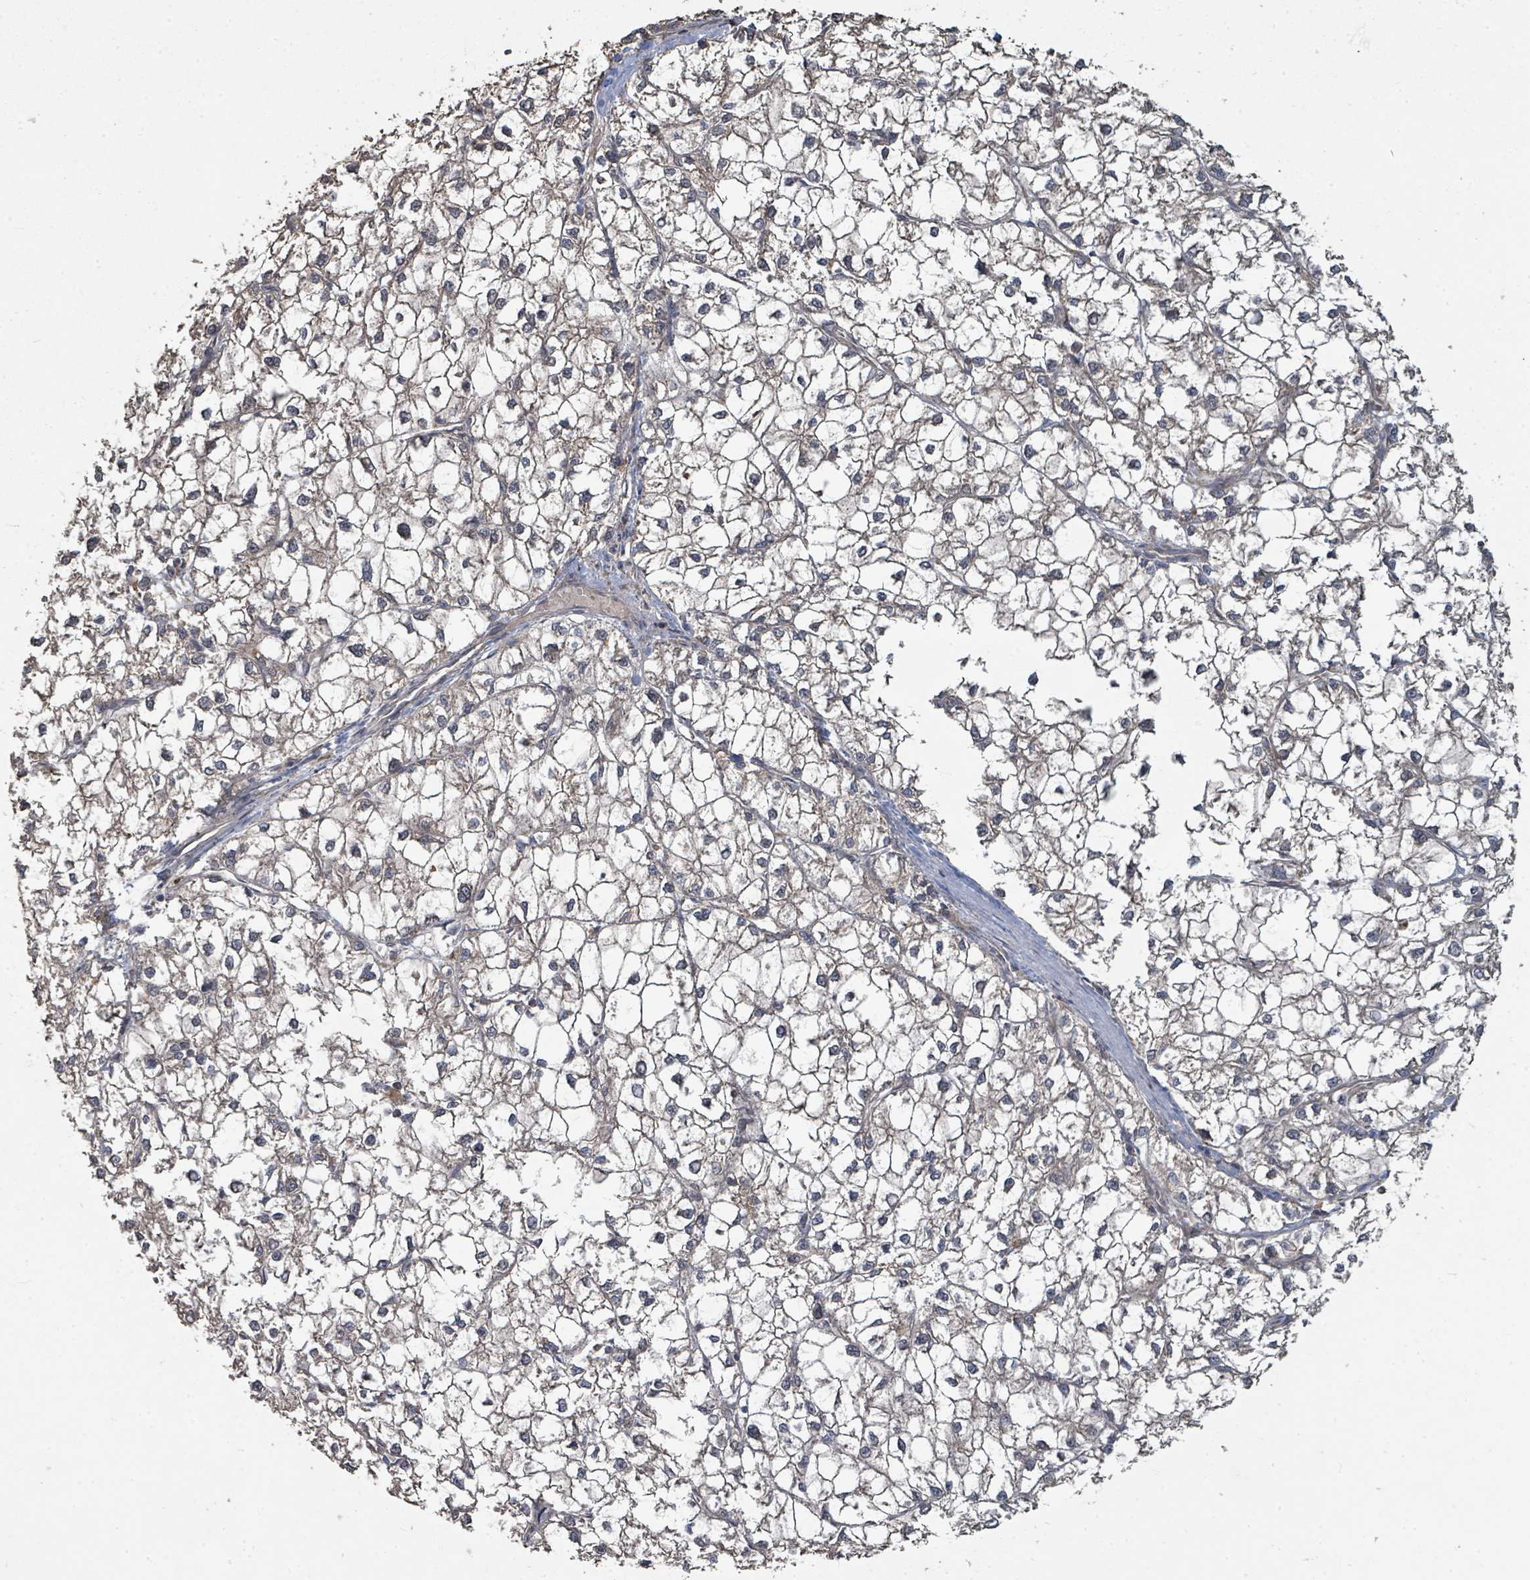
{"staining": {"intensity": "negative", "quantity": "none", "location": "none"}, "tissue": "liver cancer", "cell_type": "Tumor cells", "image_type": "cancer", "snomed": [{"axis": "morphology", "description": "Carcinoma, Hepatocellular, NOS"}, {"axis": "topography", "description": "Liver"}], "caption": "A high-resolution photomicrograph shows IHC staining of liver cancer, which exhibits no significant staining in tumor cells. (DAB (3,3'-diaminobenzidine) IHC with hematoxylin counter stain).", "gene": "WDFY1", "patient": {"sex": "female", "age": 43}}